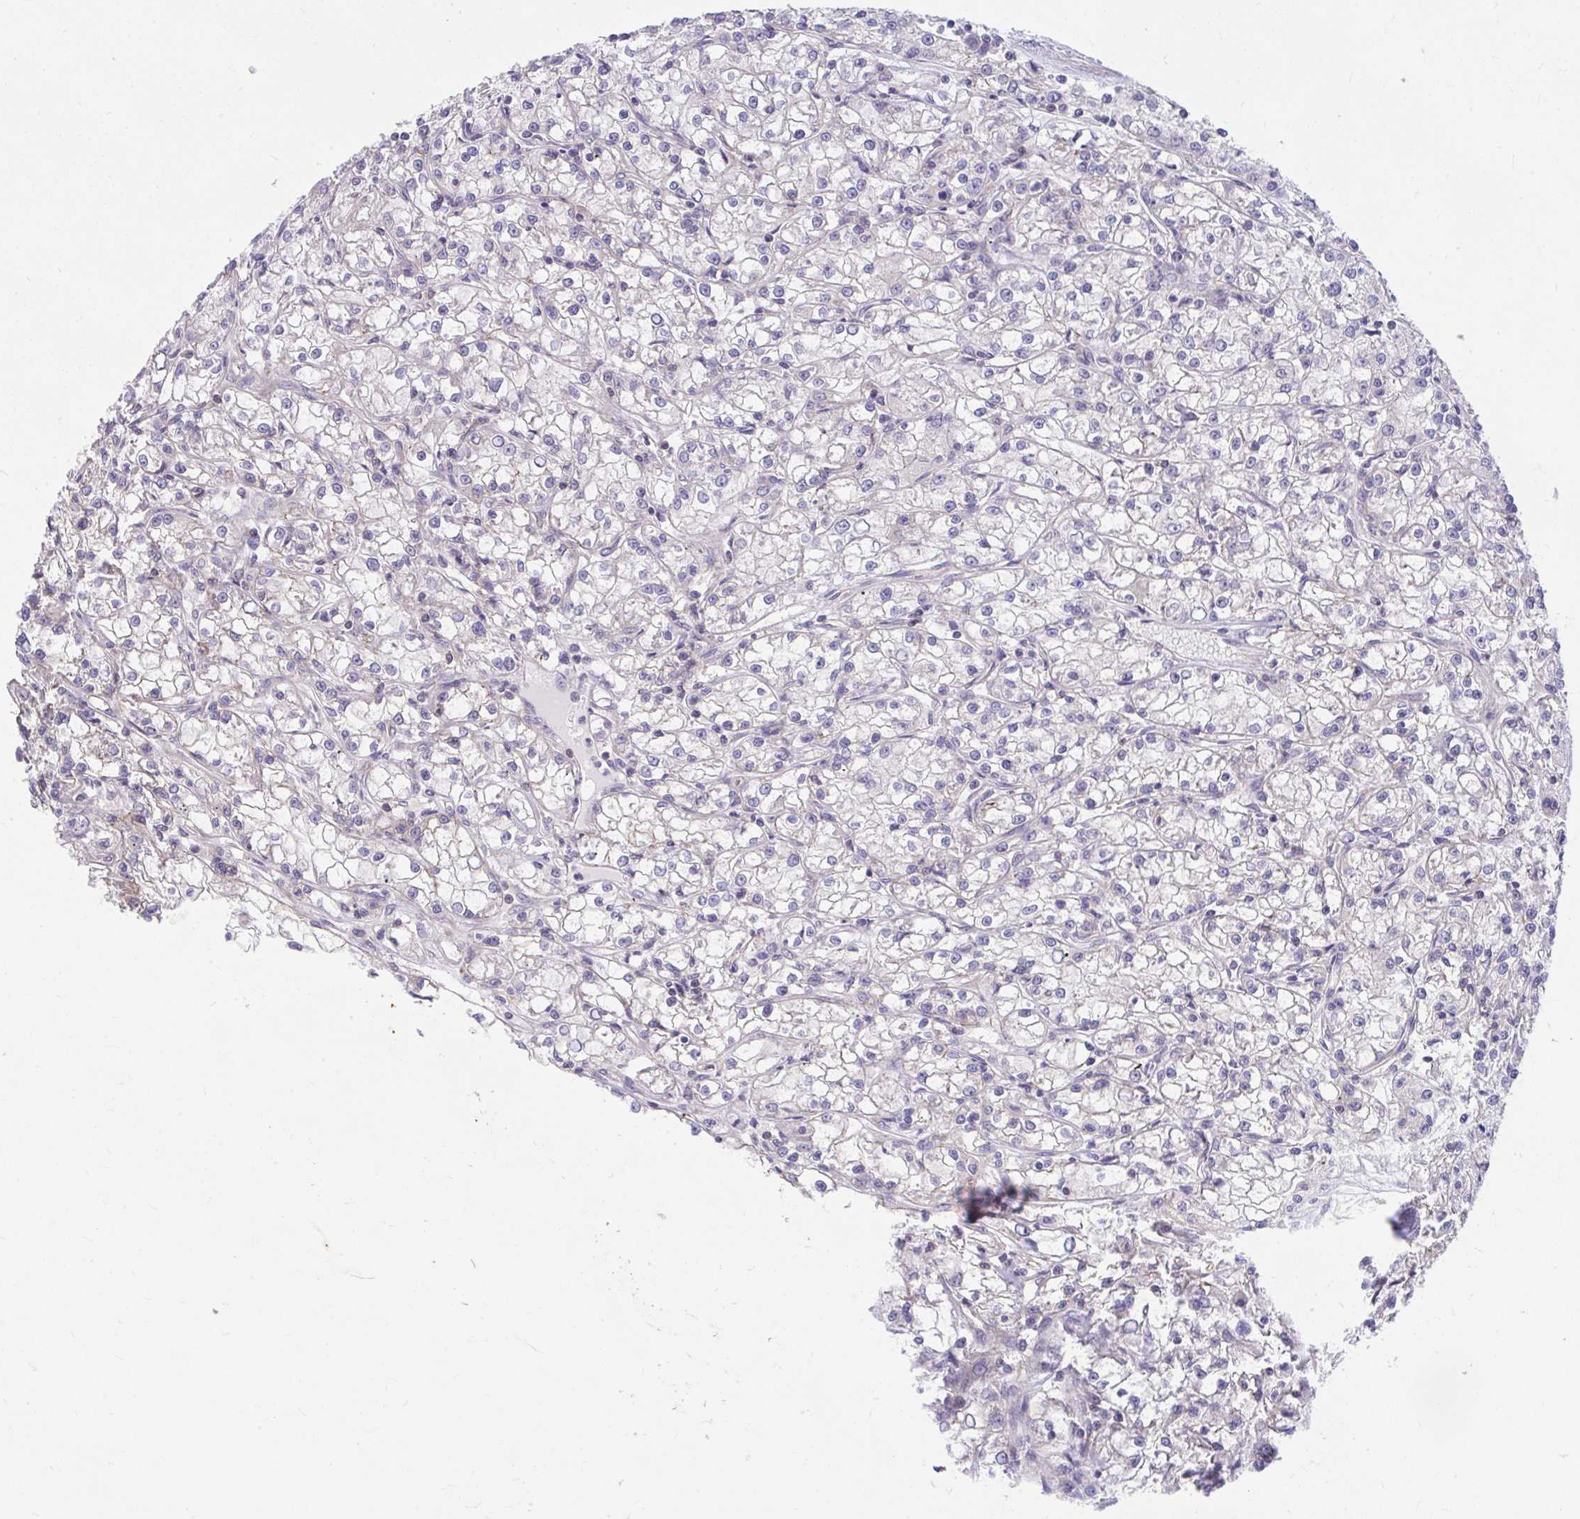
{"staining": {"intensity": "negative", "quantity": "none", "location": "none"}, "tissue": "renal cancer", "cell_type": "Tumor cells", "image_type": "cancer", "snomed": [{"axis": "morphology", "description": "Adenocarcinoma, NOS"}, {"axis": "topography", "description": "Kidney"}], "caption": "A histopathology image of renal cancer stained for a protein demonstrates no brown staining in tumor cells. The staining was performed using DAB (3,3'-diaminobenzidine) to visualize the protein expression in brown, while the nuclei were stained in blue with hematoxylin (Magnification: 20x).", "gene": "PCDHB7", "patient": {"sex": "female", "age": 59}}